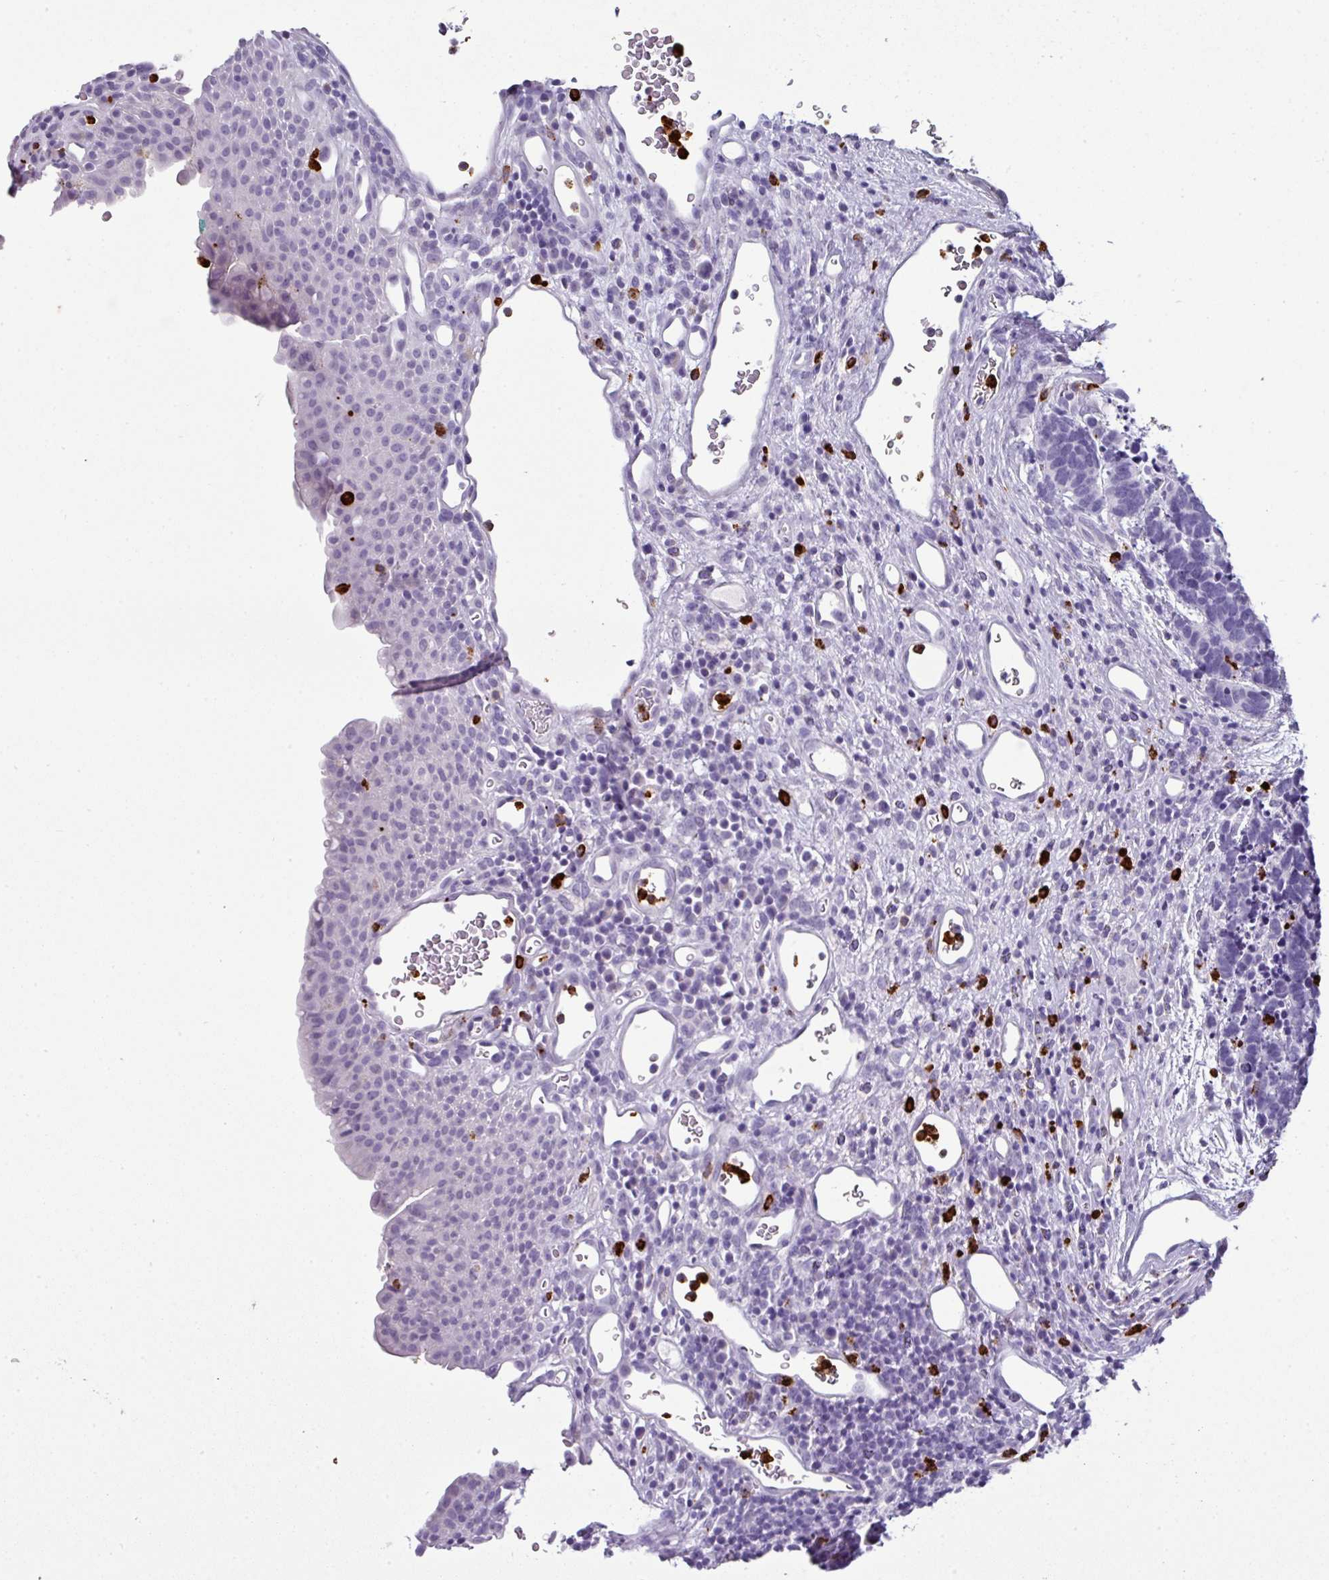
{"staining": {"intensity": "negative", "quantity": "none", "location": "none"}, "tissue": "carcinoid", "cell_type": "Tumor cells", "image_type": "cancer", "snomed": [{"axis": "morphology", "description": "Carcinoma, NOS"}, {"axis": "morphology", "description": "Carcinoid, malignant, NOS"}, {"axis": "topography", "description": "Urinary bladder"}], "caption": "This is a image of IHC staining of carcinoid, which shows no staining in tumor cells.", "gene": "CTSG", "patient": {"sex": "male", "age": 57}}